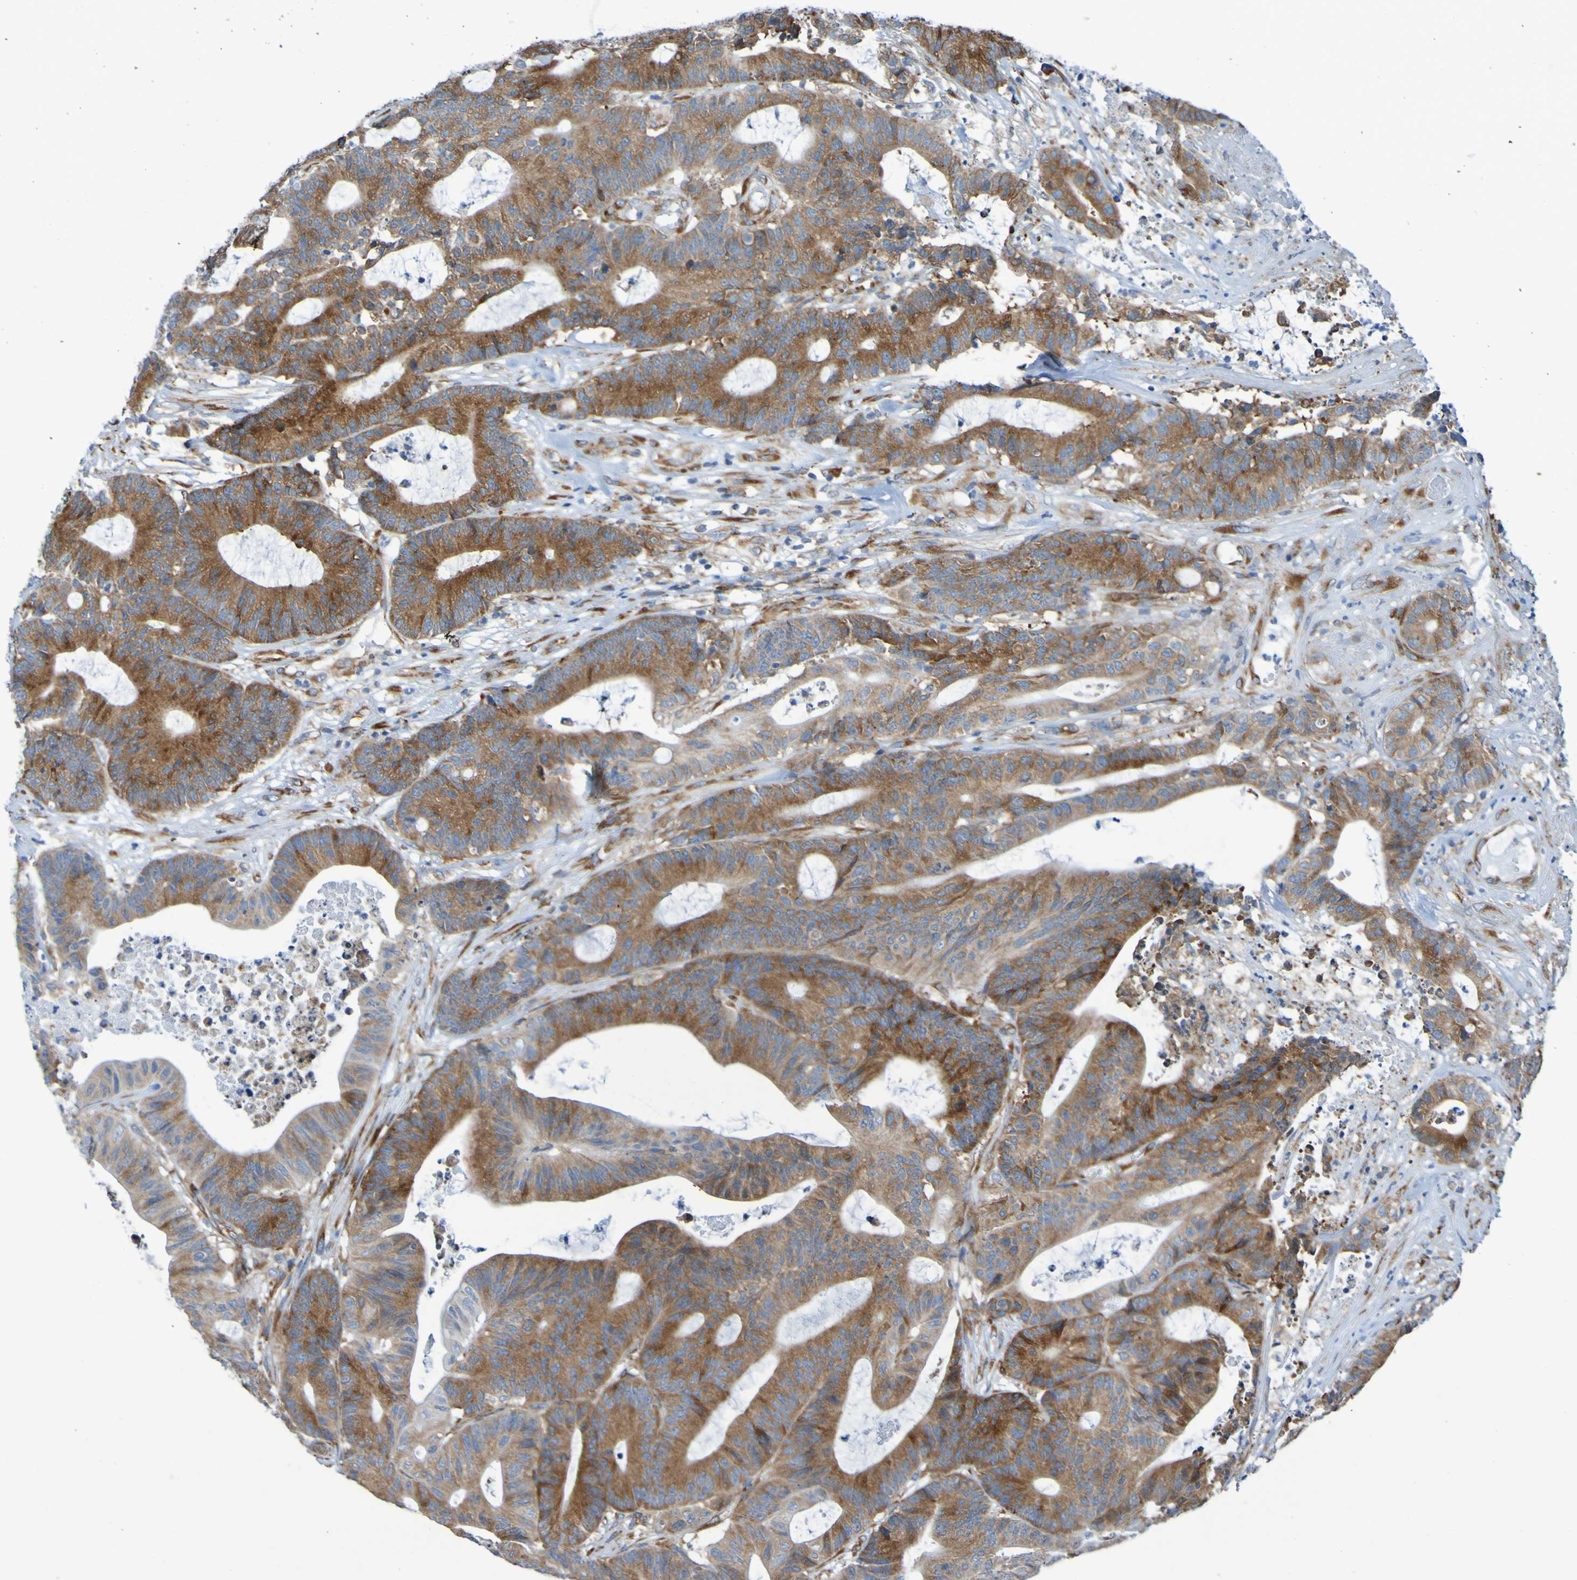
{"staining": {"intensity": "moderate", "quantity": ">75%", "location": "cytoplasmic/membranous"}, "tissue": "colorectal cancer", "cell_type": "Tumor cells", "image_type": "cancer", "snomed": [{"axis": "morphology", "description": "Adenocarcinoma, NOS"}, {"axis": "topography", "description": "Colon"}], "caption": "Protein staining reveals moderate cytoplasmic/membranous expression in about >75% of tumor cells in colorectal adenocarcinoma. (DAB = brown stain, brightfield microscopy at high magnification).", "gene": "FKBP3", "patient": {"sex": "female", "age": 84}}